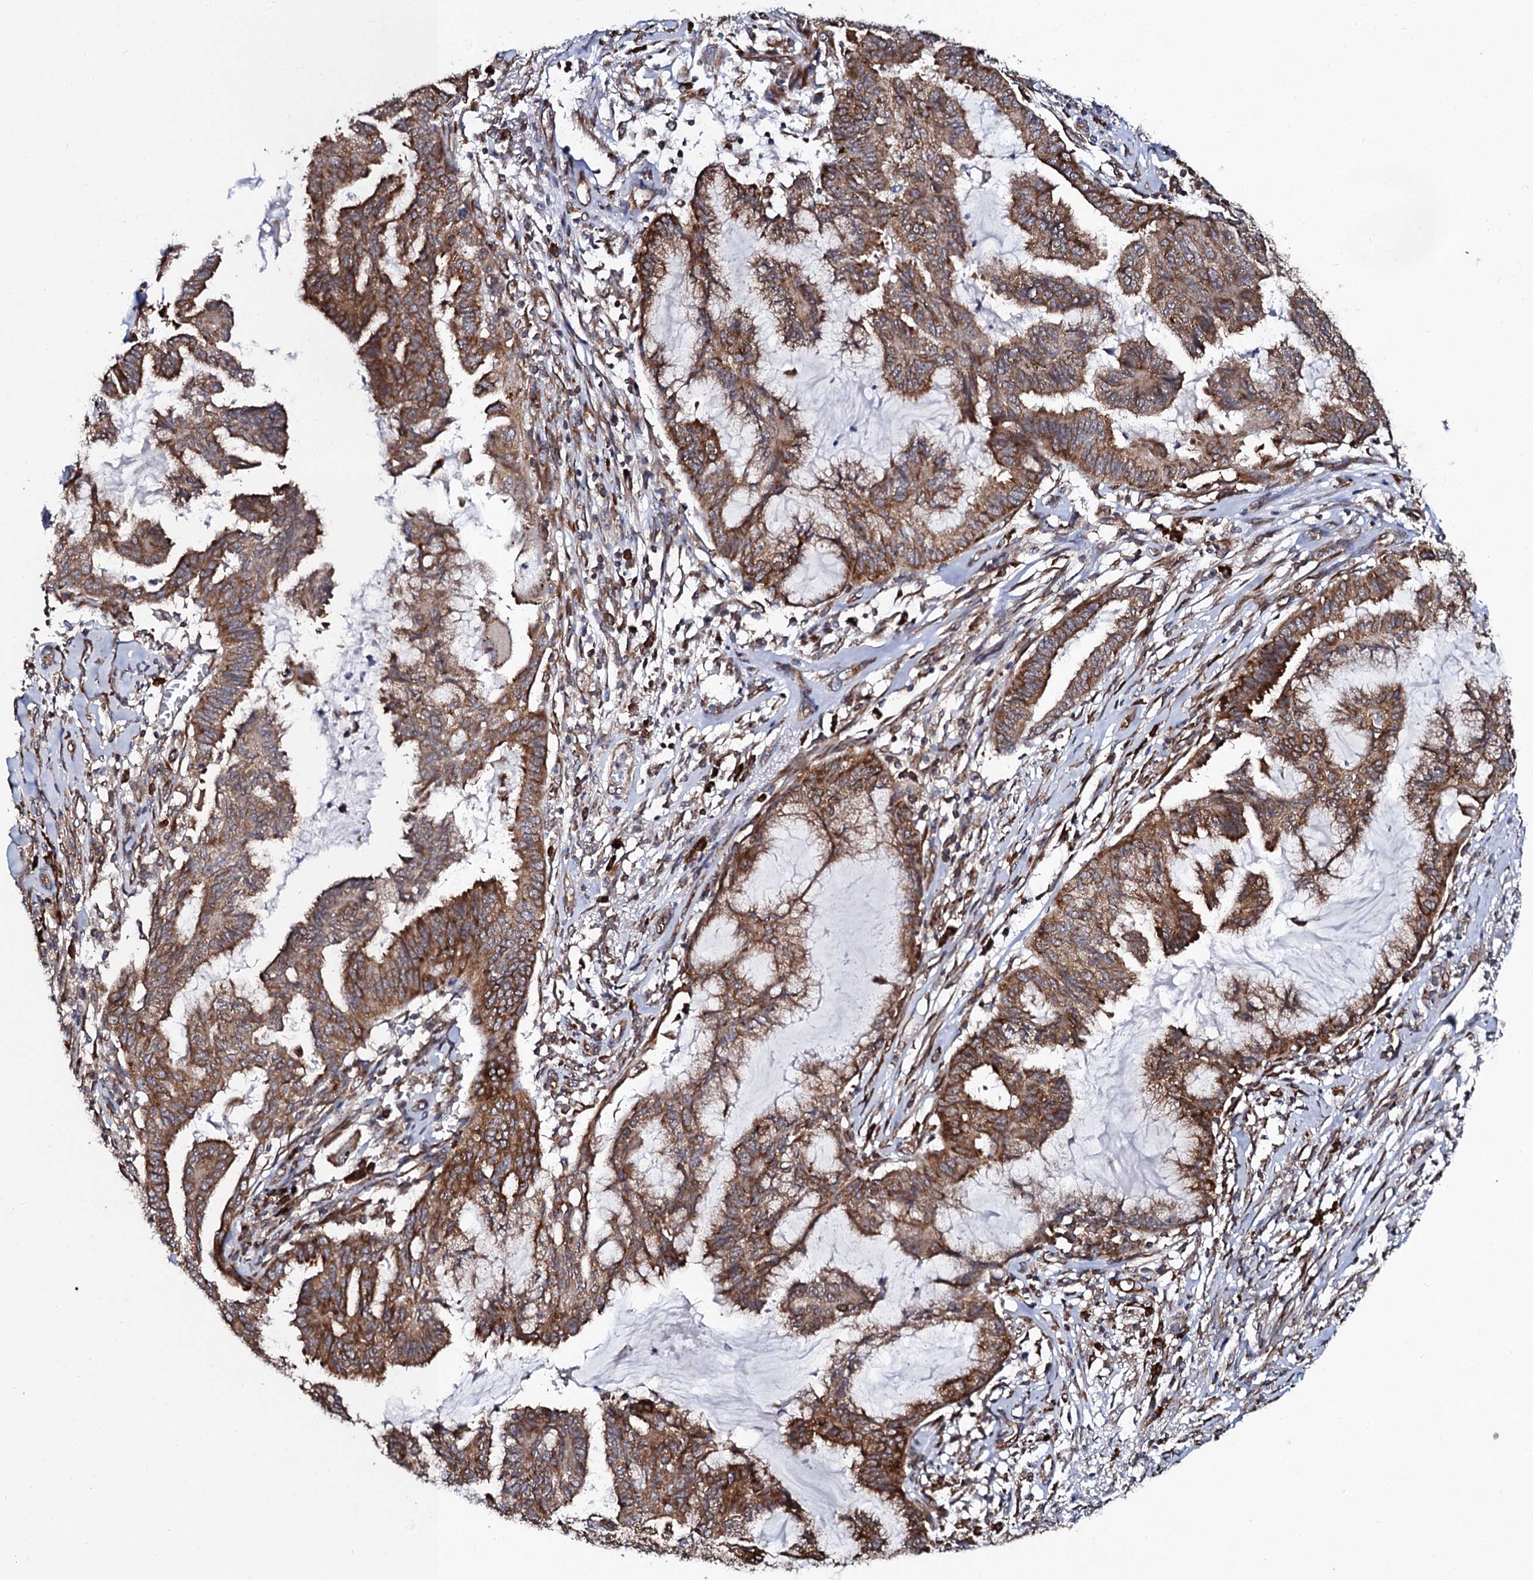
{"staining": {"intensity": "moderate", "quantity": ">75%", "location": "cytoplasmic/membranous"}, "tissue": "endometrial cancer", "cell_type": "Tumor cells", "image_type": "cancer", "snomed": [{"axis": "morphology", "description": "Adenocarcinoma, NOS"}, {"axis": "topography", "description": "Endometrium"}], "caption": "Moderate cytoplasmic/membranous protein staining is identified in approximately >75% of tumor cells in endometrial adenocarcinoma. (DAB (3,3'-diaminobenzidine) = brown stain, brightfield microscopy at high magnification).", "gene": "SPTY2D1", "patient": {"sex": "female", "age": 86}}